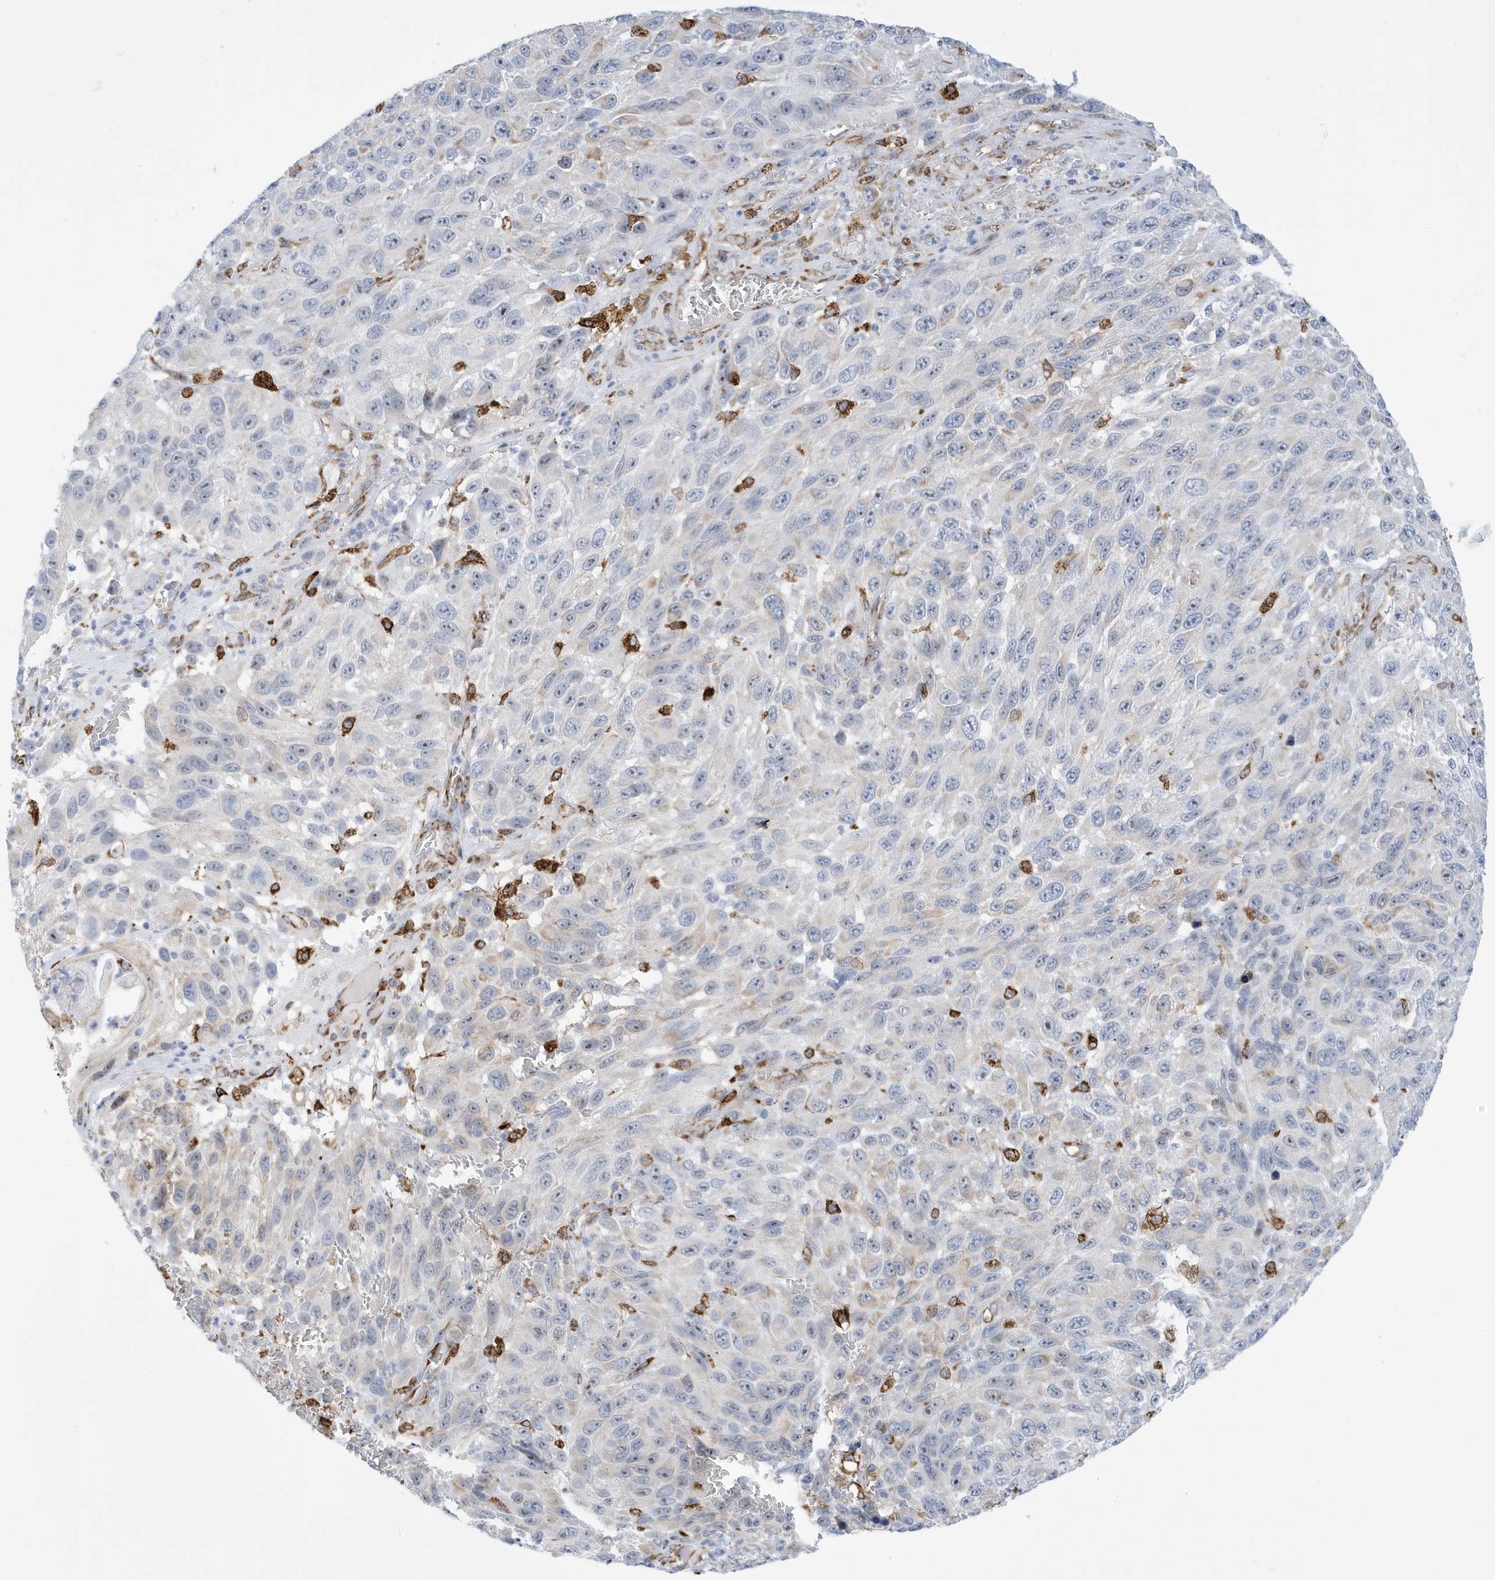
{"staining": {"intensity": "negative", "quantity": "none", "location": "none"}, "tissue": "melanoma", "cell_type": "Tumor cells", "image_type": "cancer", "snomed": [{"axis": "morphology", "description": "Malignant melanoma, NOS"}, {"axis": "topography", "description": "Skin"}], "caption": "An image of melanoma stained for a protein exhibits no brown staining in tumor cells. (Immunohistochemistry (ihc), brightfield microscopy, high magnification).", "gene": "SEMA3F", "patient": {"sex": "female", "age": 96}}